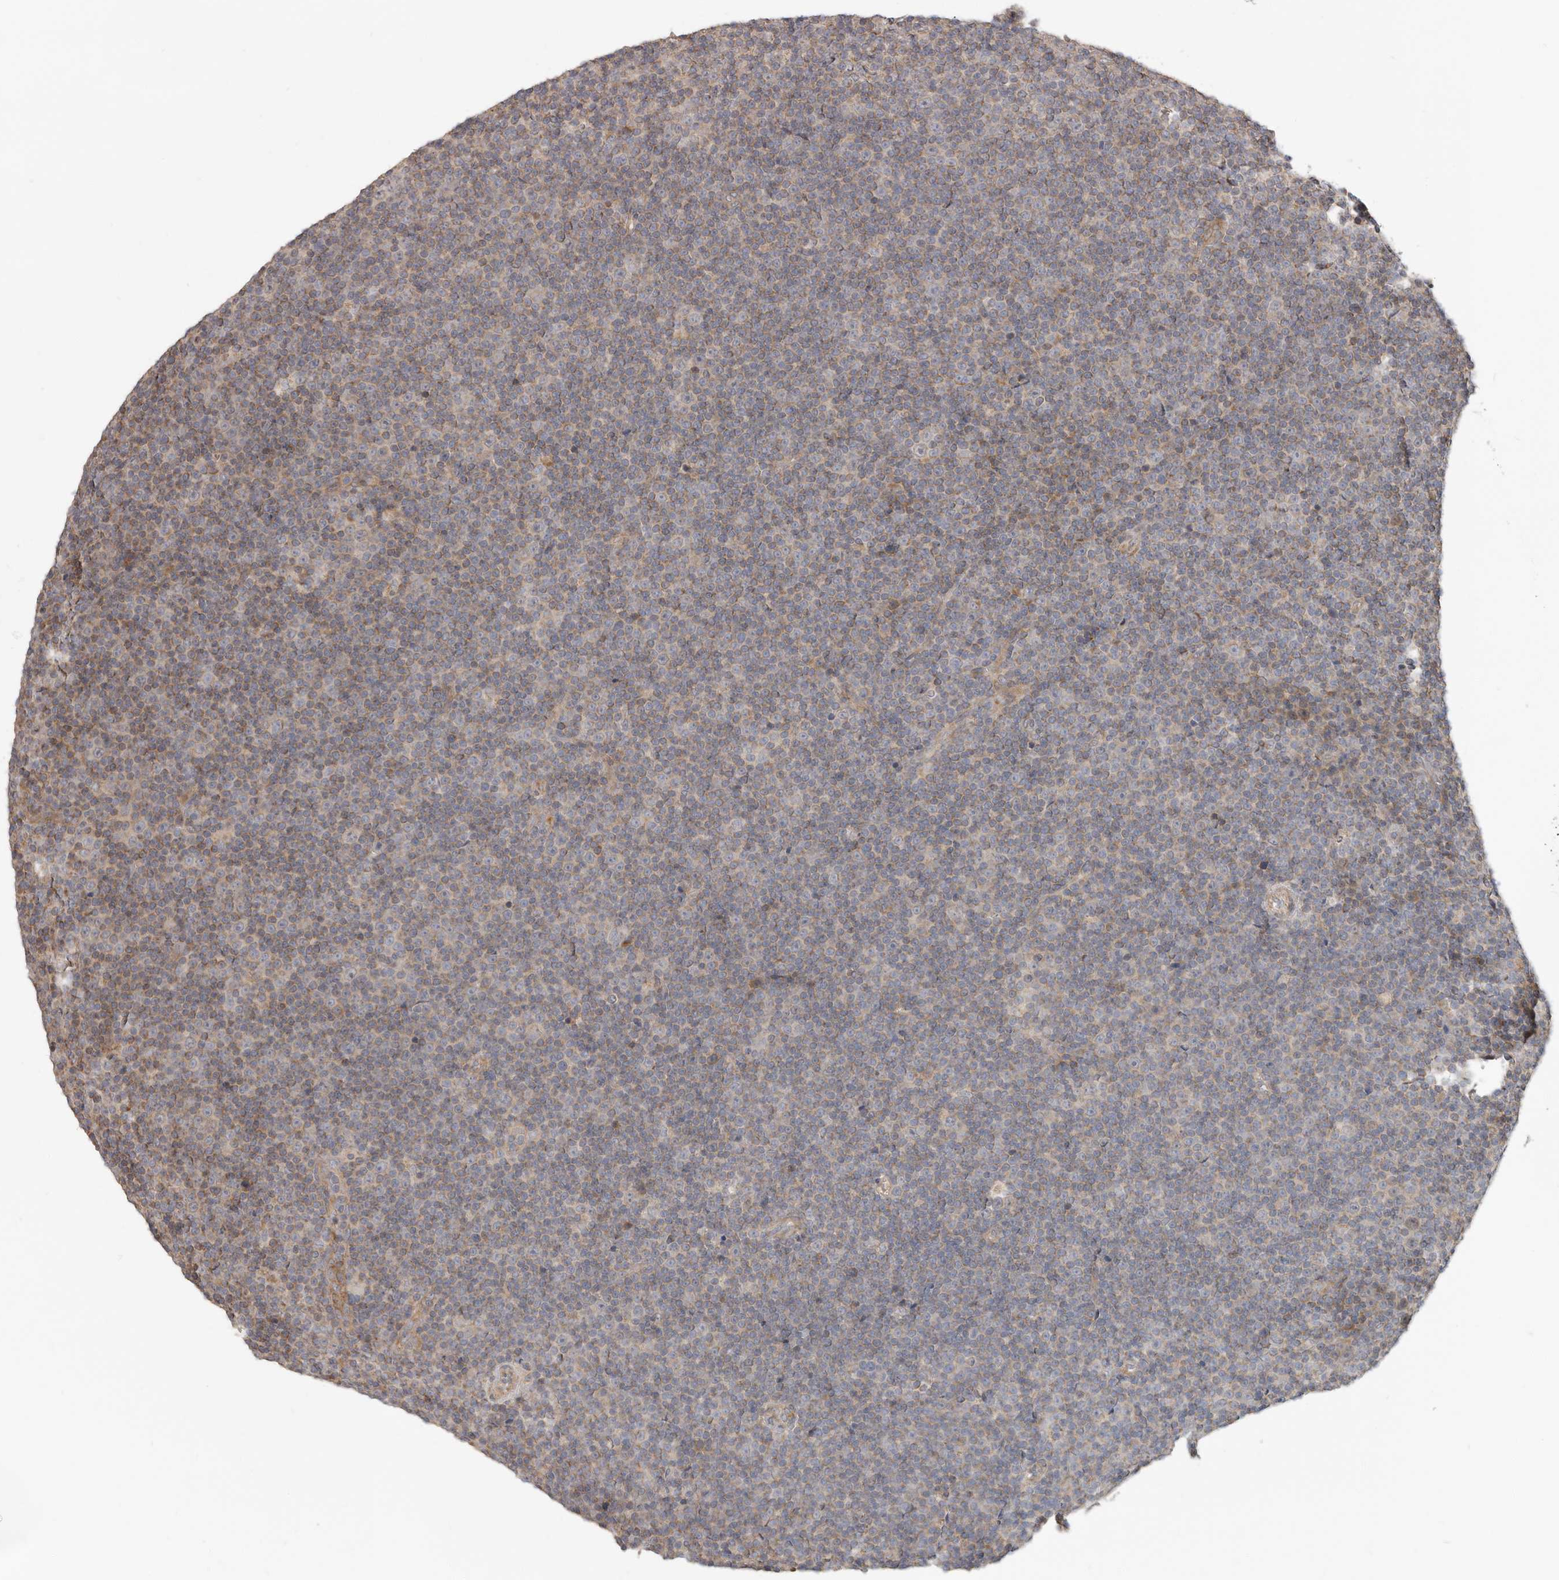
{"staining": {"intensity": "negative", "quantity": "none", "location": "none"}, "tissue": "lymphoma", "cell_type": "Tumor cells", "image_type": "cancer", "snomed": [{"axis": "morphology", "description": "Malignant lymphoma, non-Hodgkin's type, Low grade"}, {"axis": "topography", "description": "Lymph node"}], "caption": "Photomicrograph shows no protein staining in tumor cells of lymphoma tissue.", "gene": "UNK", "patient": {"sex": "female", "age": 67}}